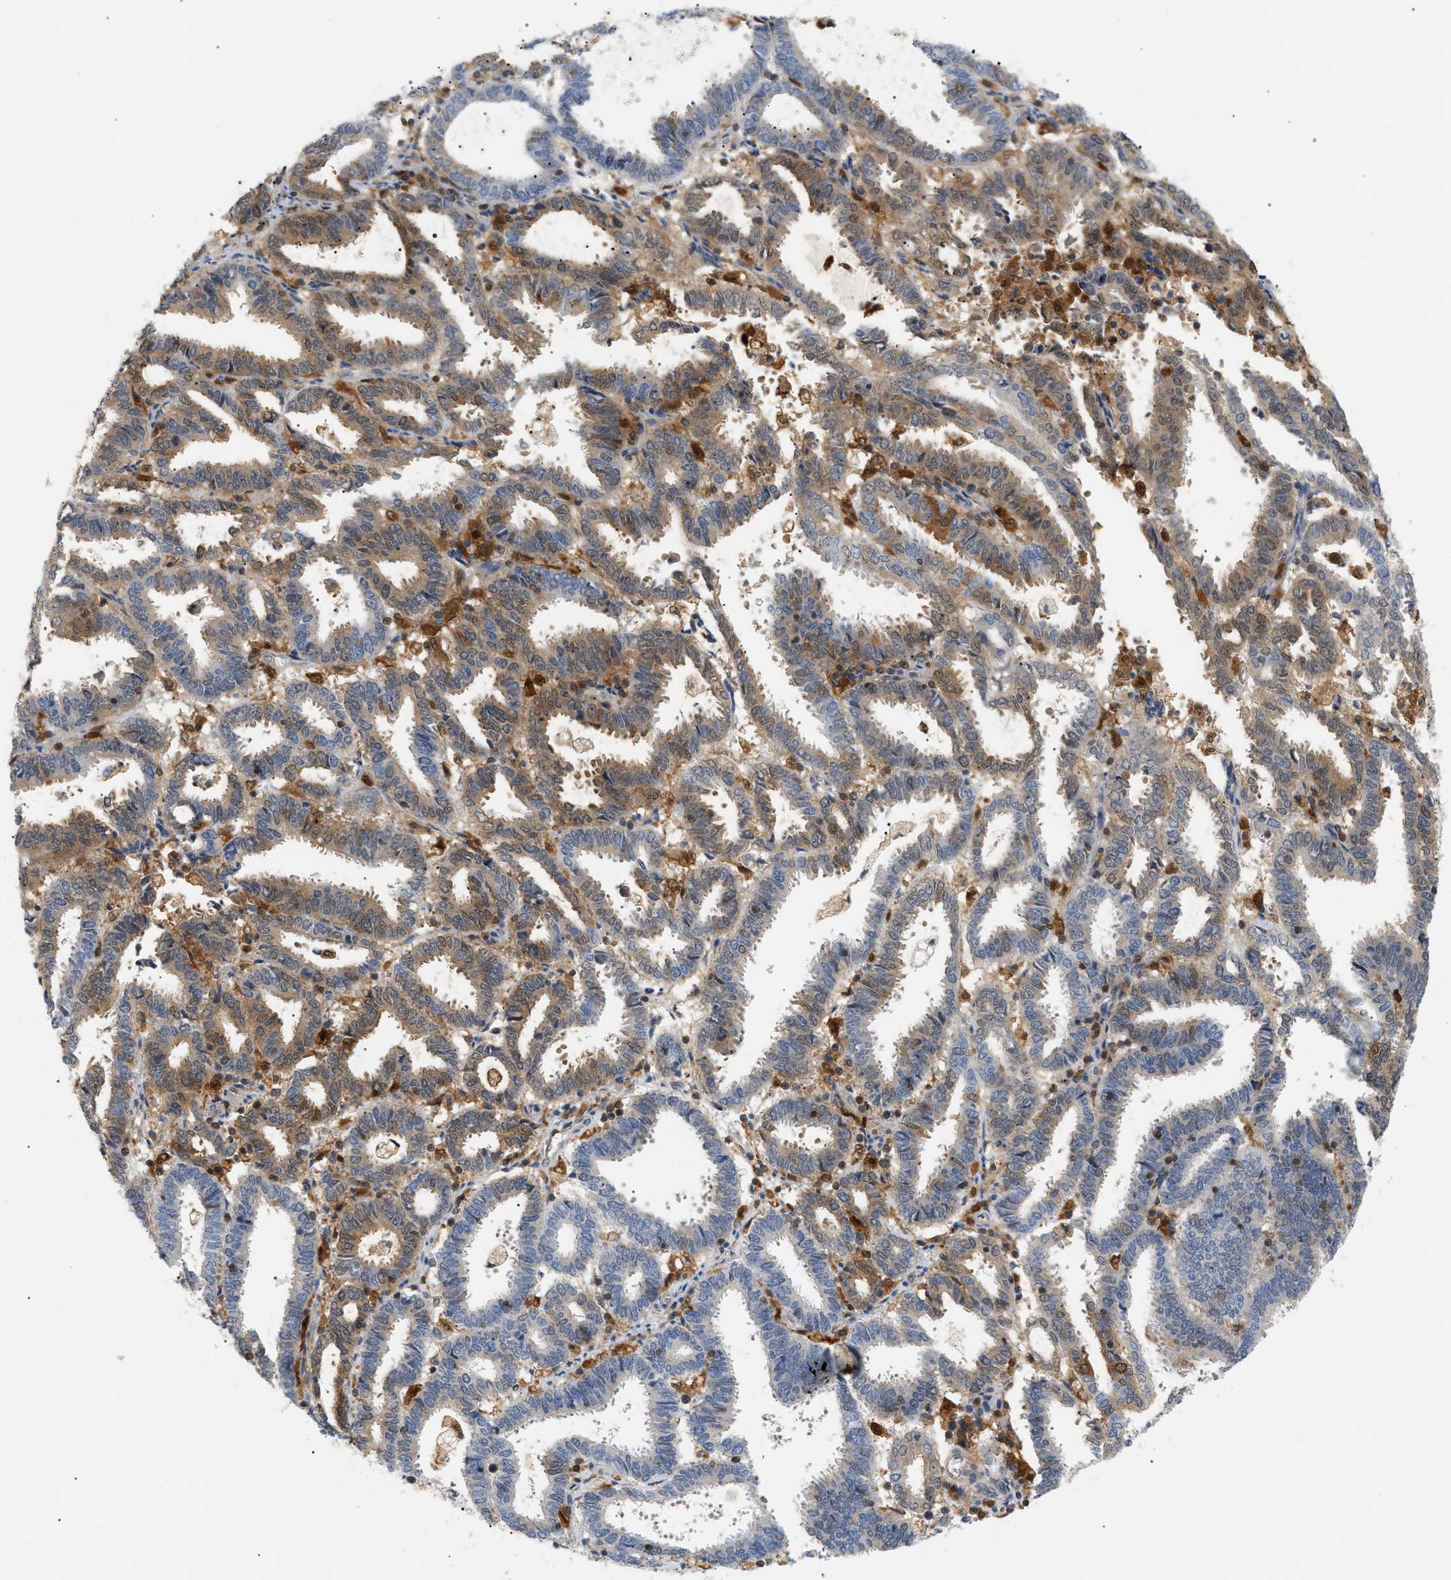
{"staining": {"intensity": "weak", "quantity": "25%-75%", "location": "cytoplasmic/membranous"}, "tissue": "endometrial cancer", "cell_type": "Tumor cells", "image_type": "cancer", "snomed": [{"axis": "morphology", "description": "Adenocarcinoma, NOS"}, {"axis": "topography", "description": "Uterus"}], "caption": "Weak cytoplasmic/membranous protein positivity is identified in approximately 25%-75% of tumor cells in endometrial adenocarcinoma.", "gene": "PYCARD", "patient": {"sex": "female", "age": 83}}